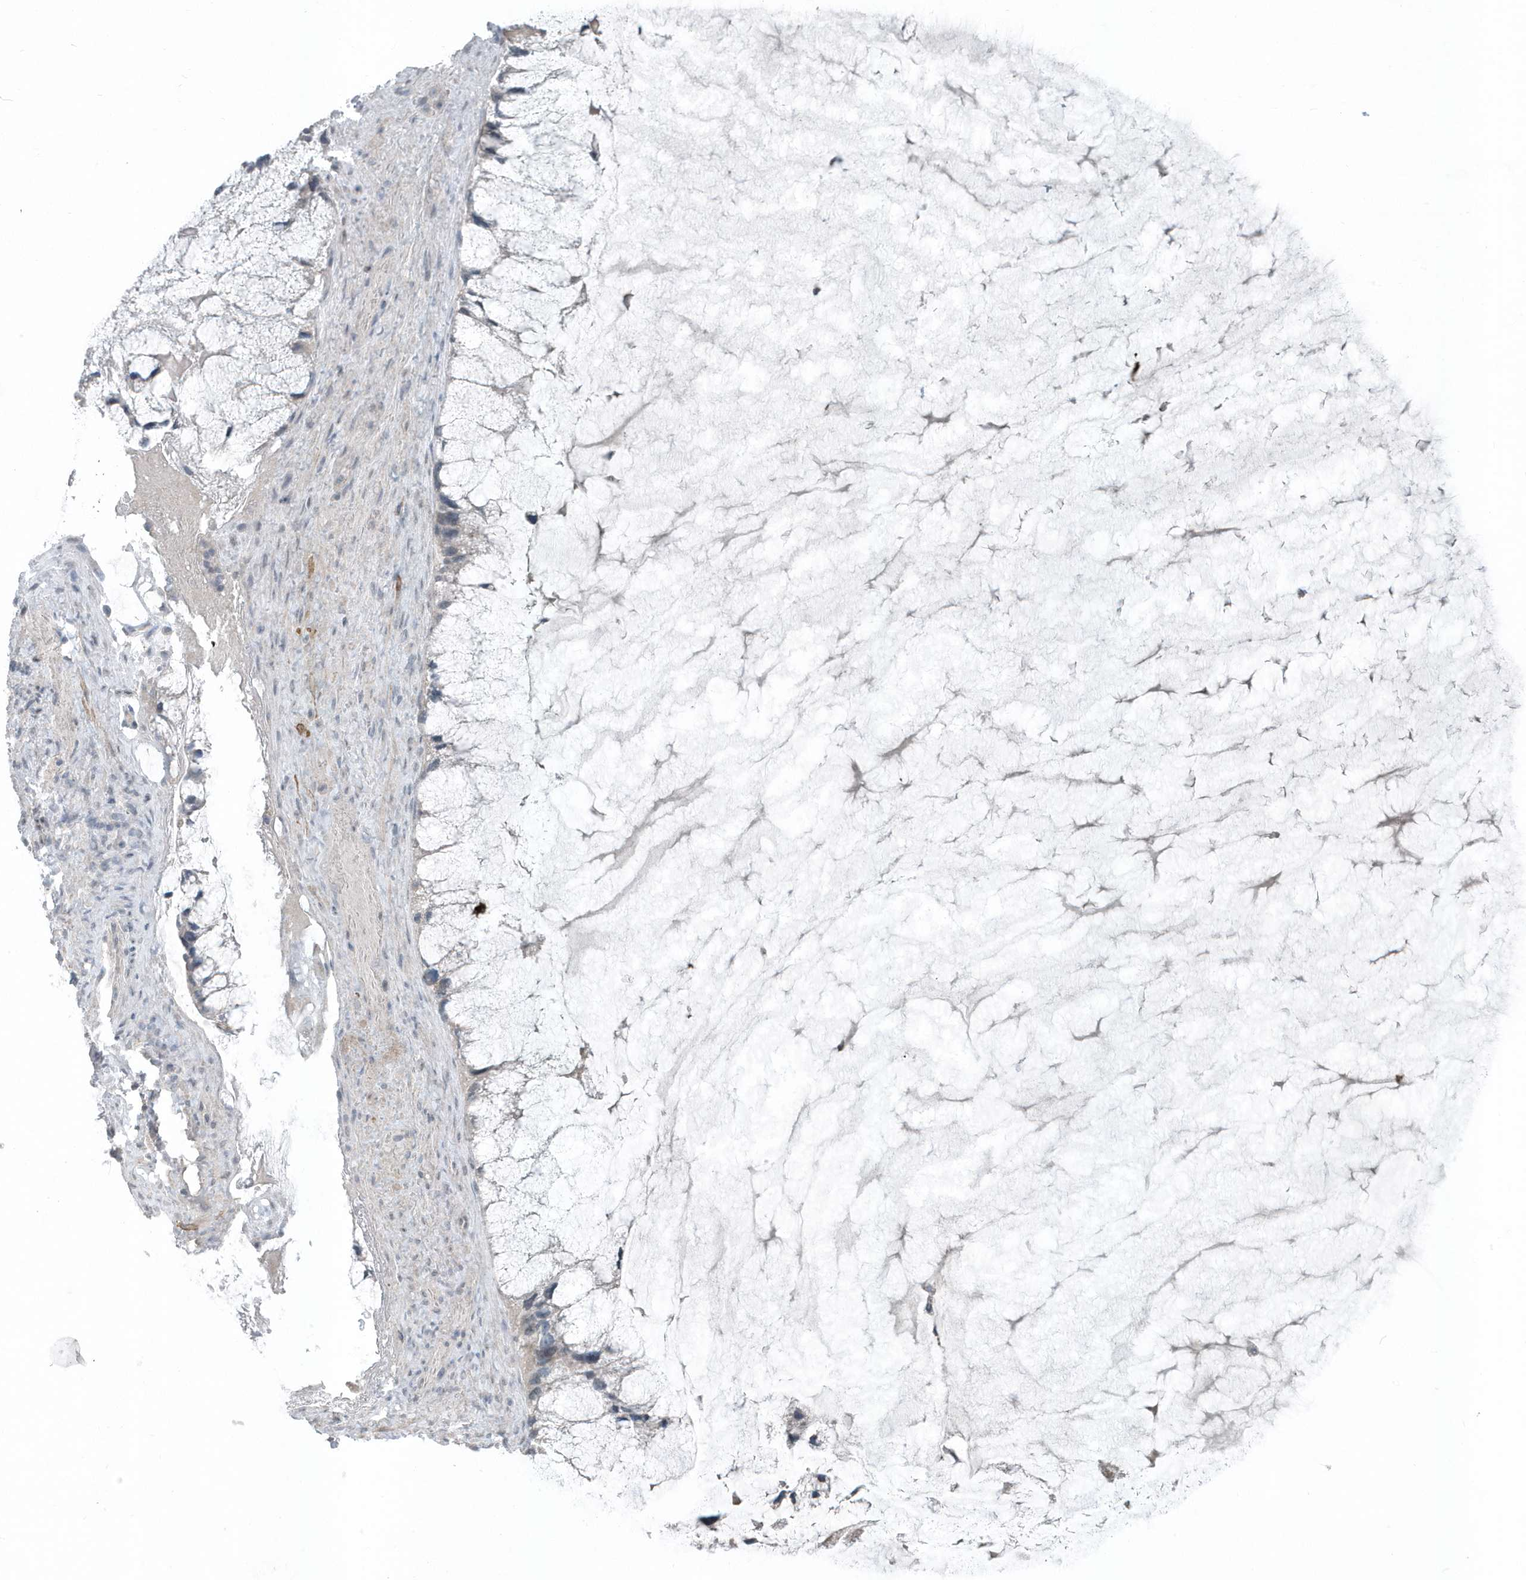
{"staining": {"intensity": "negative", "quantity": "none", "location": "none"}, "tissue": "ovarian cancer", "cell_type": "Tumor cells", "image_type": "cancer", "snomed": [{"axis": "morphology", "description": "Cystadenocarcinoma, mucinous, NOS"}, {"axis": "topography", "description": "Ovary"}], "caption": "A micrograph of ovarian cancer stained for a protein shows no brown staining in tumor cells.", "gene": "ACTC1", "patient": {"sex": "female", "age": 37}}